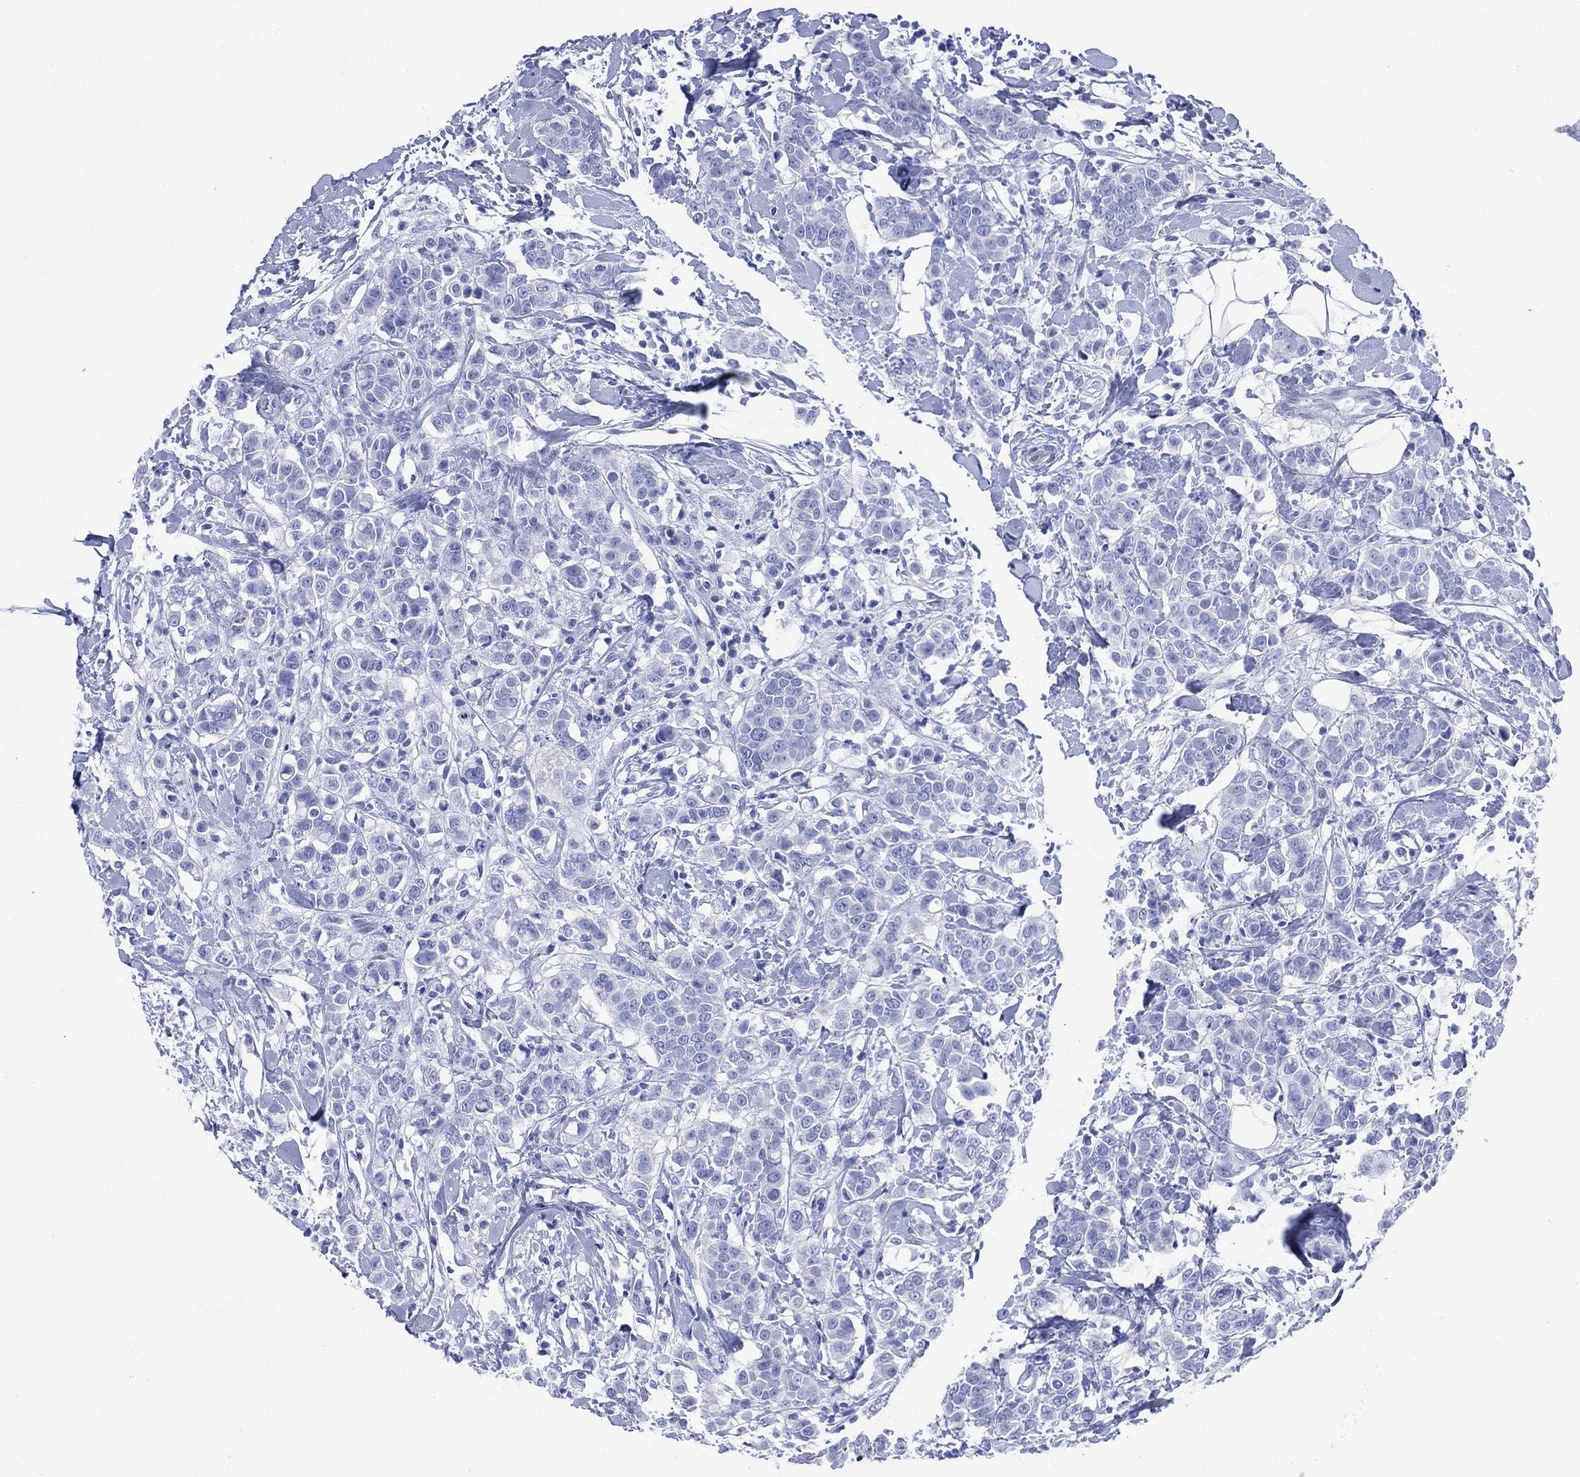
{"staining": {"intensity": "negative", "quantity": "none", "location": "none"}, "tissue": "breast cancer", "cell_type": "Tumor cells", "image_type": "cancer", "snomed": [{"axis": "morphology", "description": "Duct carcinoma"}, {"axis": "topography", "description": "Breast"}], "caption": "The immunohistochemistry micrograph has no significant staining in tumor cells of breast invasive ductal carcinoma tissue.", "gene": "LRRD1", "patient": {"sex": "female", "age": 27}}